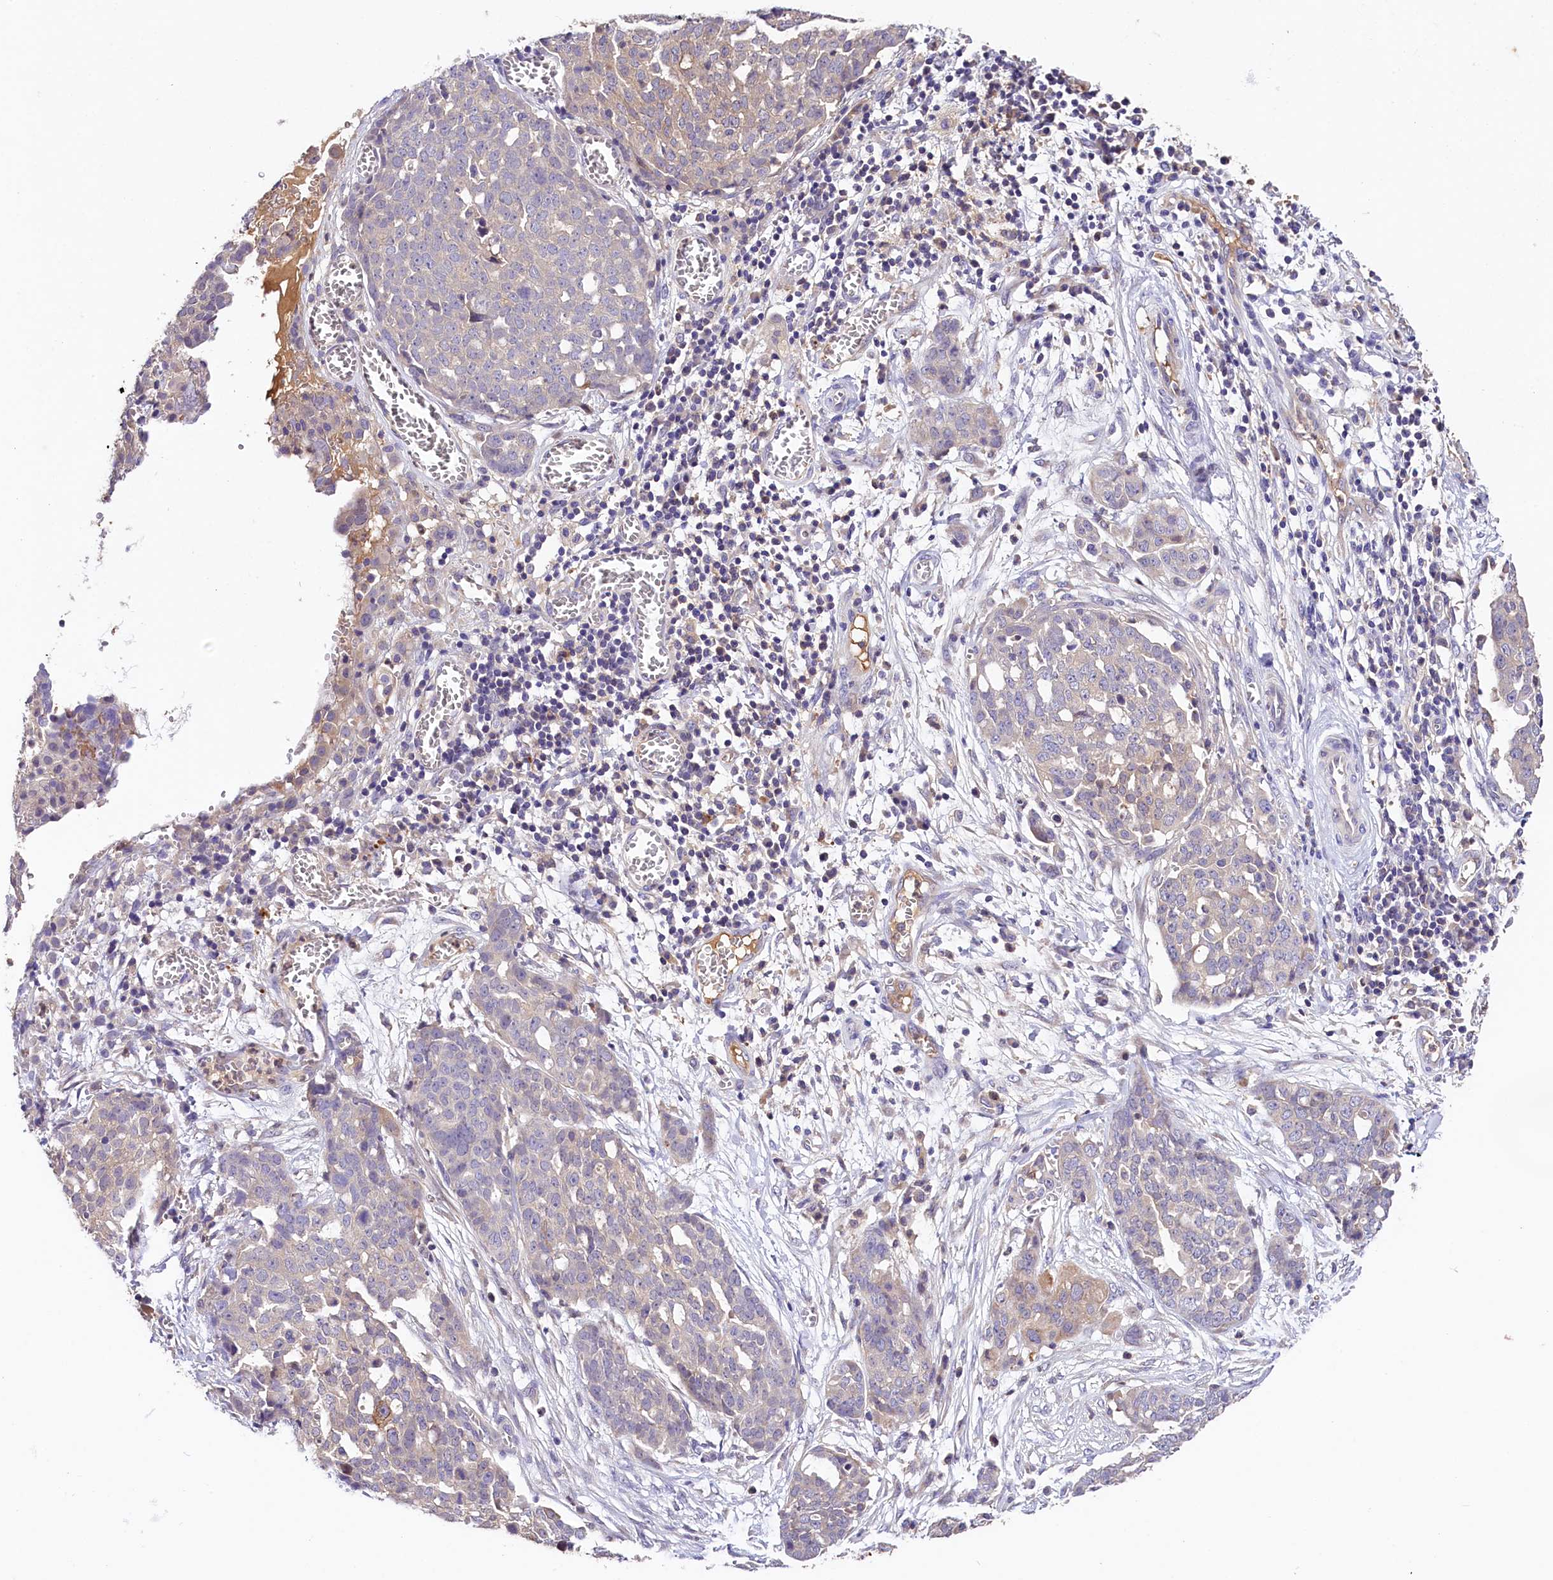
{"staining": {"intensity": "moderate", "quantity": "<25%", "location": "cytoplasmic/membranous"}, "tissue": "ovarian cancer", "cell_type": "Tumor cells", "image_type": "cancer", "snomed": [{"axis": "morphology", "description": "Cystadenocarcinoma, serous, NOS"}, {"axis": "topography", "description": "Soft tissue"}, {"axis": "topography", "description": "Ovary"}], "caption": "This photomicrograph reveals immunohistochemistry staining of human ovarian cancer (serous cystadenocarcinoma), with low moderate cytoplasmic/membranous positivity in about <25% of tumor cells.", "gene": "ARMC6", "patient": {"sex": "female", "age": 57}}